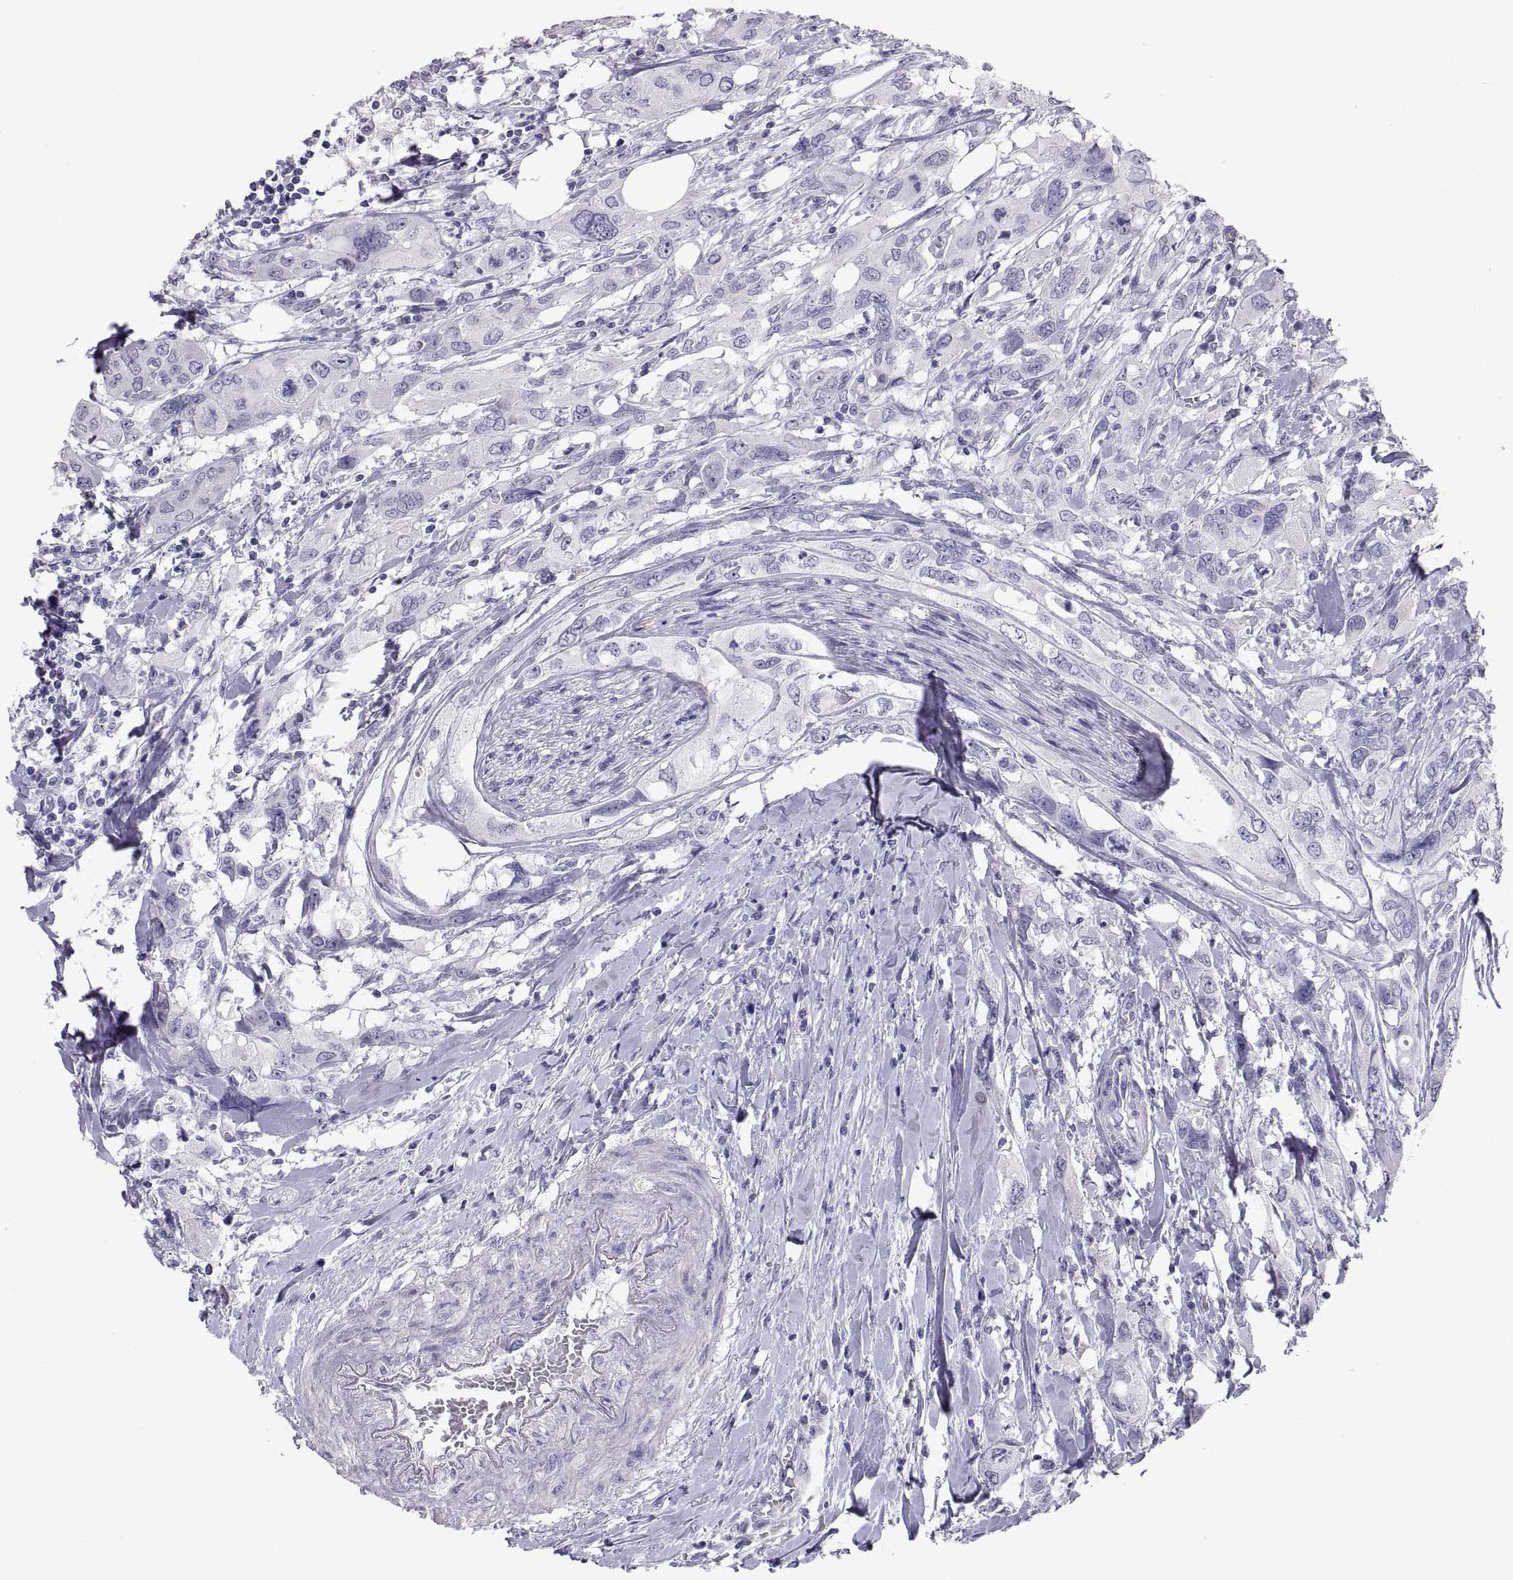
{"staining": {"intensity": "negative", "quantity": "none", "location": "none"}, "tissue": "urothelial cancer", "cell_type": "Tumor cells", "image_type": "cancer", "snomed": [{"axis": "morphology", "description": "Urothelial carcinoma, NOS"}, {"axis": "morphology", "description": "Urothelial carcinoma, High grade"}, {"axis": "topography", "description": "Urinary bladder"}], "caption": "Immunohistochemistry (IHC) of human urothelial cancer shows no positivity in tumor cells.", "gene": "FAM170A", "patient": {"sex": "male", "age": 63}}